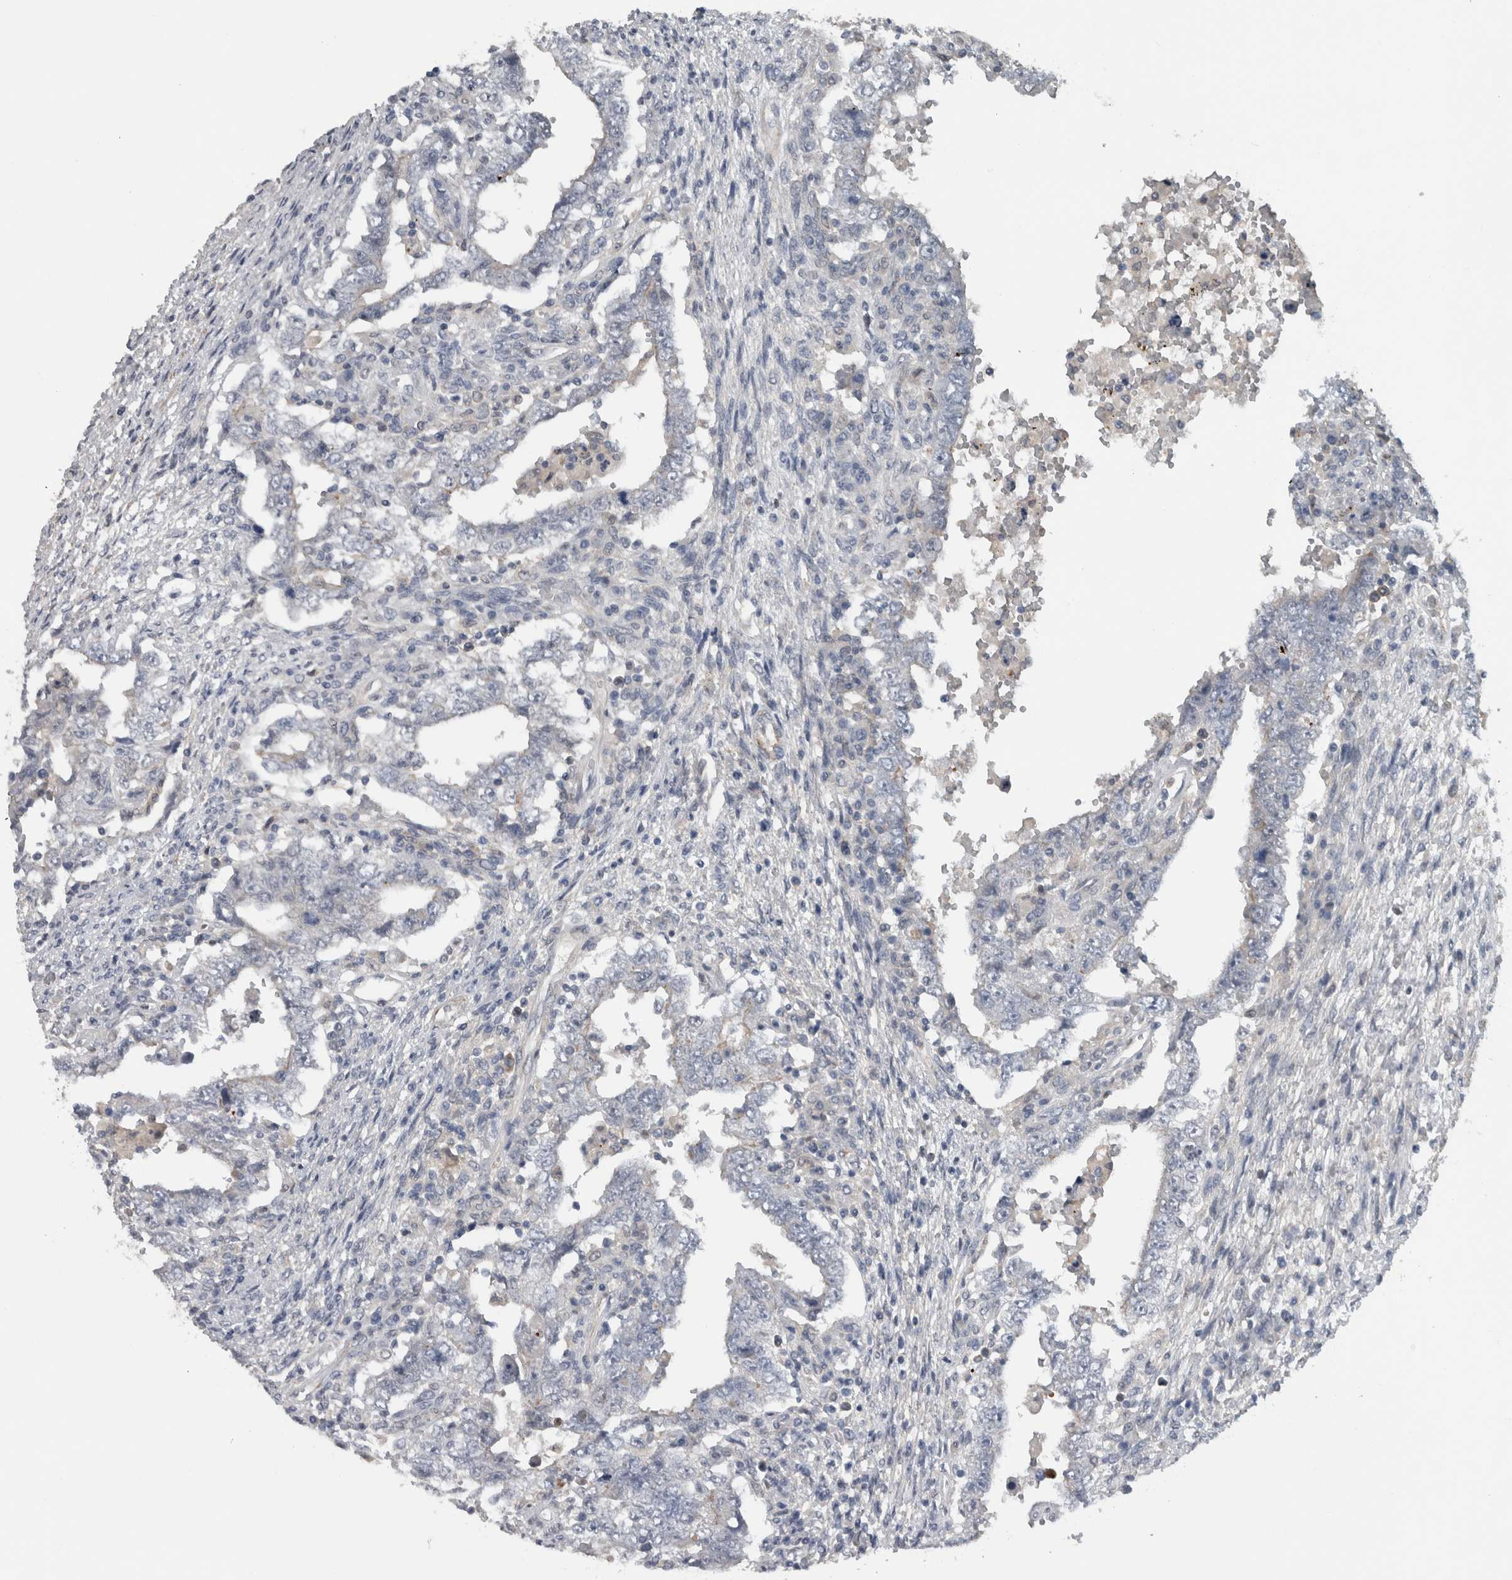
{"staining": {"intensity": "negative", "quantity": "none", "location": "none"}, "tissue": "testis cancer", "cell_type": "Tumor cells", "image_type": "cancer", "snomed": [{"axis": "morphology", "description": "Carcinoma, Embryonal, NOS"}, {"axis": "topography", "description": "Testis"}], "caption": "This micrograph is of testis embryonal carcinoma stained with immunohistochemistry (IHC) to label a protein in brown with the nuclei are counter-stained blue. There is no expression in tumor cells.", "gene": "NAPRT", "patient": {"sex": "male", "age": 26}}